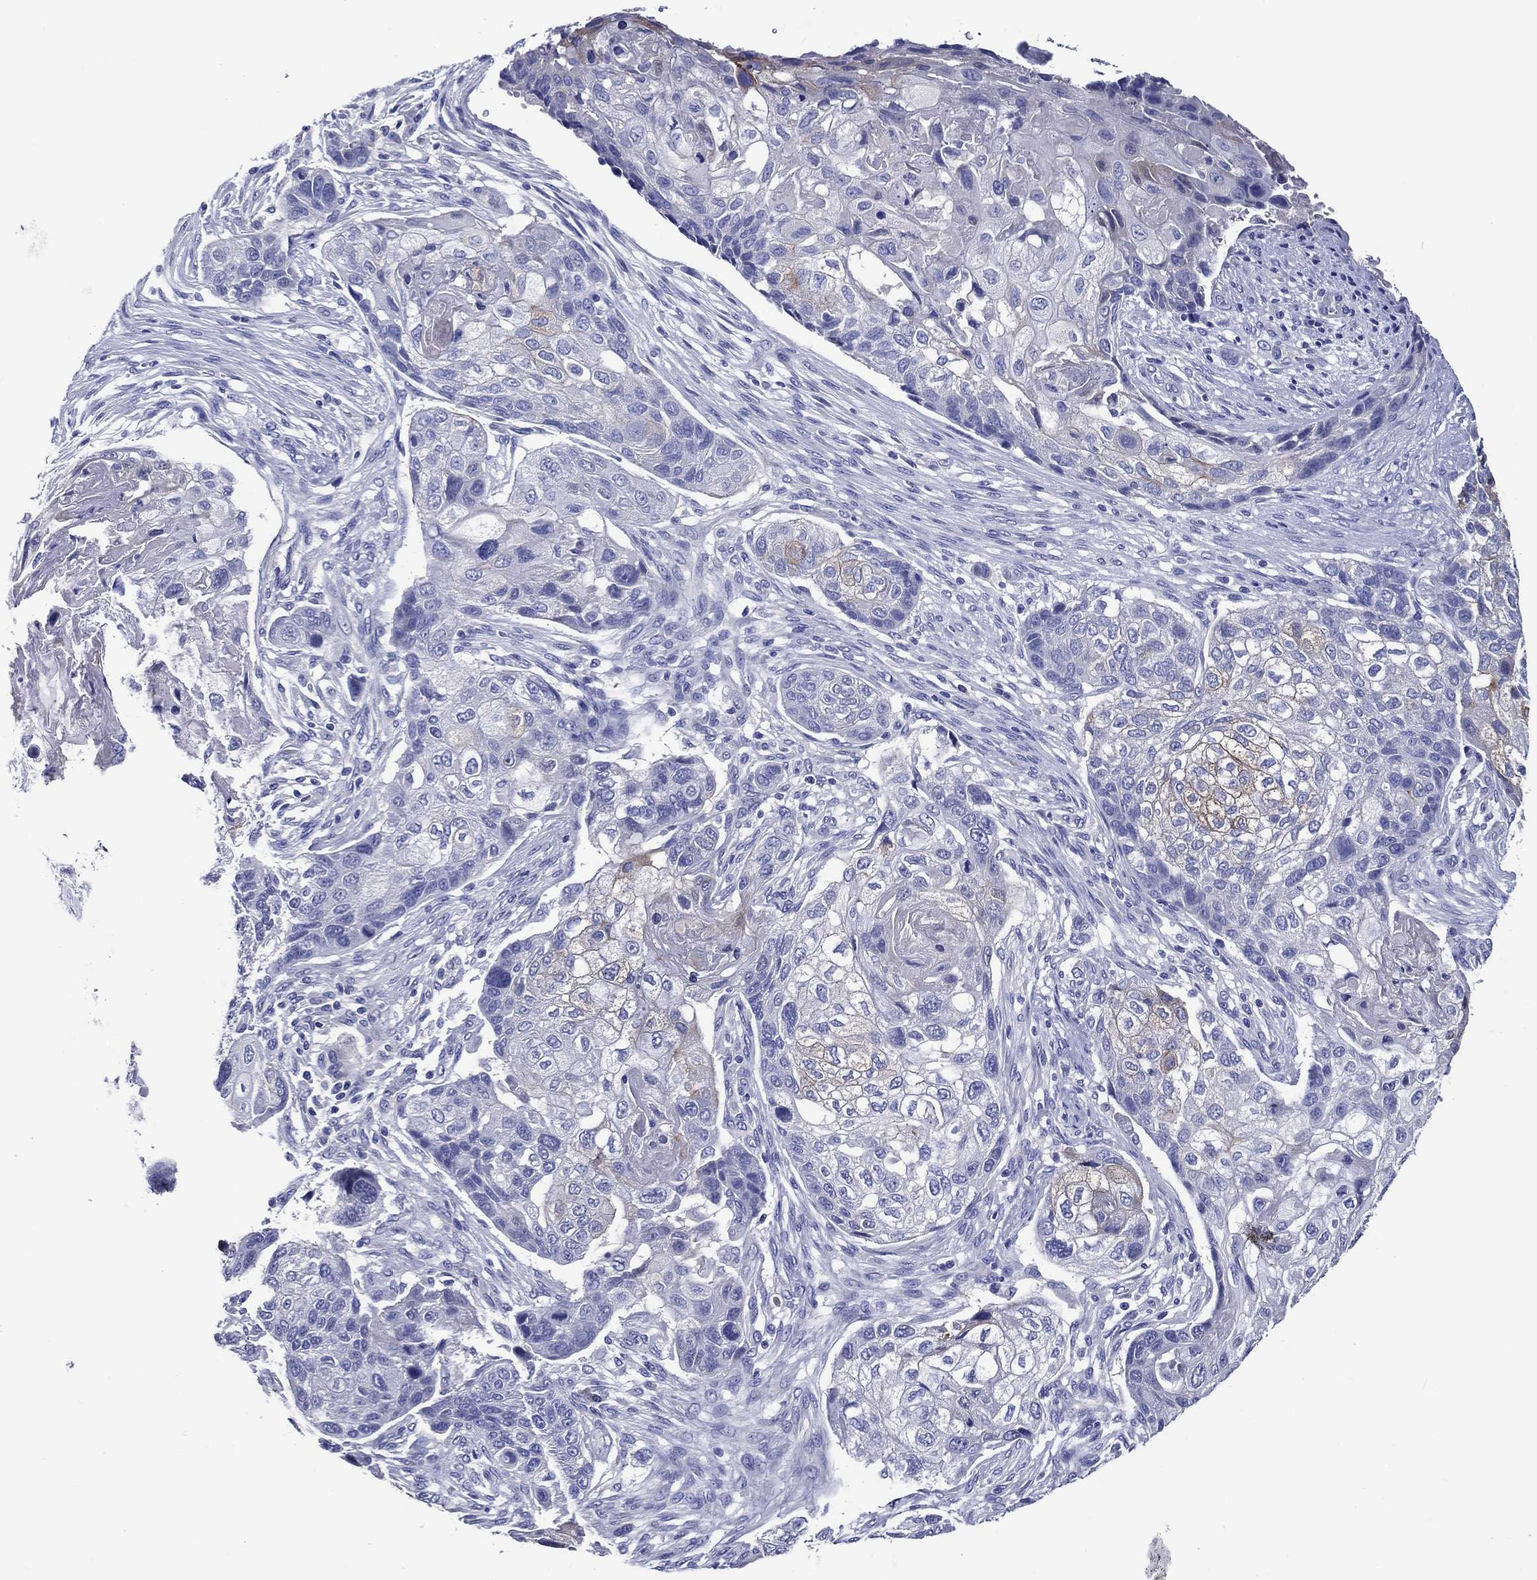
{"staining": {"intensity": "negative", "quantity": "none", "location": "none"}, "tissue": "lung cancer", "cell_type": "Tumor cells", "image_type": "cancer", "snomed": [{"axis": "morphology", "description": "Normal tissue, NOS"}, {"axis": "morphology", "description": "Squamous cell carcinoma, NOS"}, {"axis": "topography", "description": "Bronchus"}, {"axis": "topography", "description": "Lung"}], "caption": "Immunohistochemical staining of human lung squamous cell carcinoma reveals no significant staining in tumor cells.", "gene": "ACE2", "patient": {"sex": "male", "age": 69}}